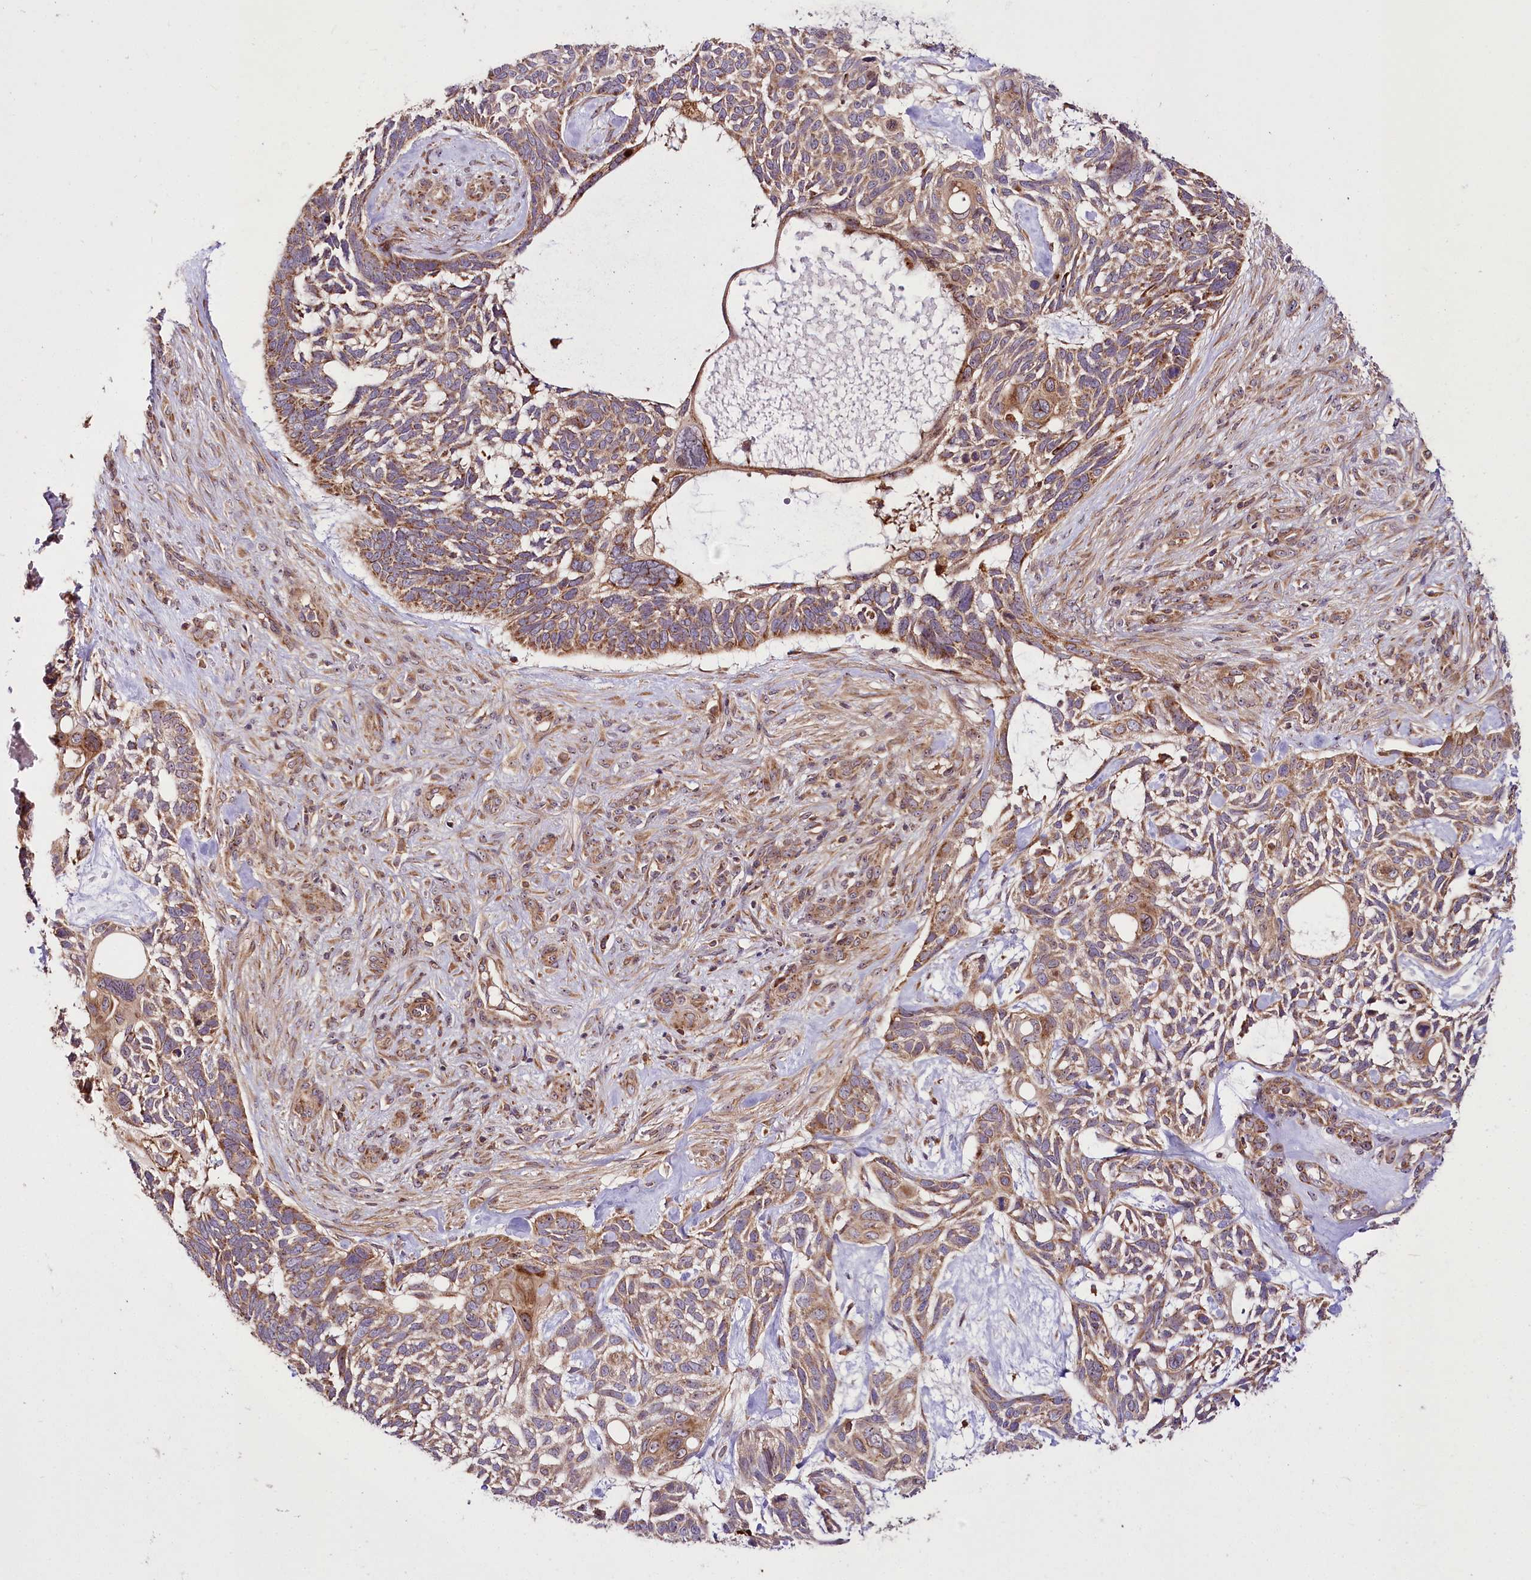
{"staining": {"intensity": "moderate", "quantity": ">75%", "location": "cytoplasmic/membranous"}, "tissue": "skin cancer", "cell_type": "Tumor cells", "image_type": "cancer", "snomed": [{"axis": "morphology", "description": "Basal cell carcinoma"}, {"axis": "topography", "description": "Skin"}], "caption": "Immunohistochemistry staining of basal cell carcinoma (skin), which exhibits medium levels of moderate cytoplasmic/membranous staining in approximately >75% of tumor cells indicating moderate cytoplasmic/membranous protein positivity. The staining was performed using DAB (3,3'-diaminobenzidine) (brown) for protein detection and nuclei were counterstained in hematoxylin (blue).", "gene": "RAB7A", "patient": {"sex": "male", "age": 88}}